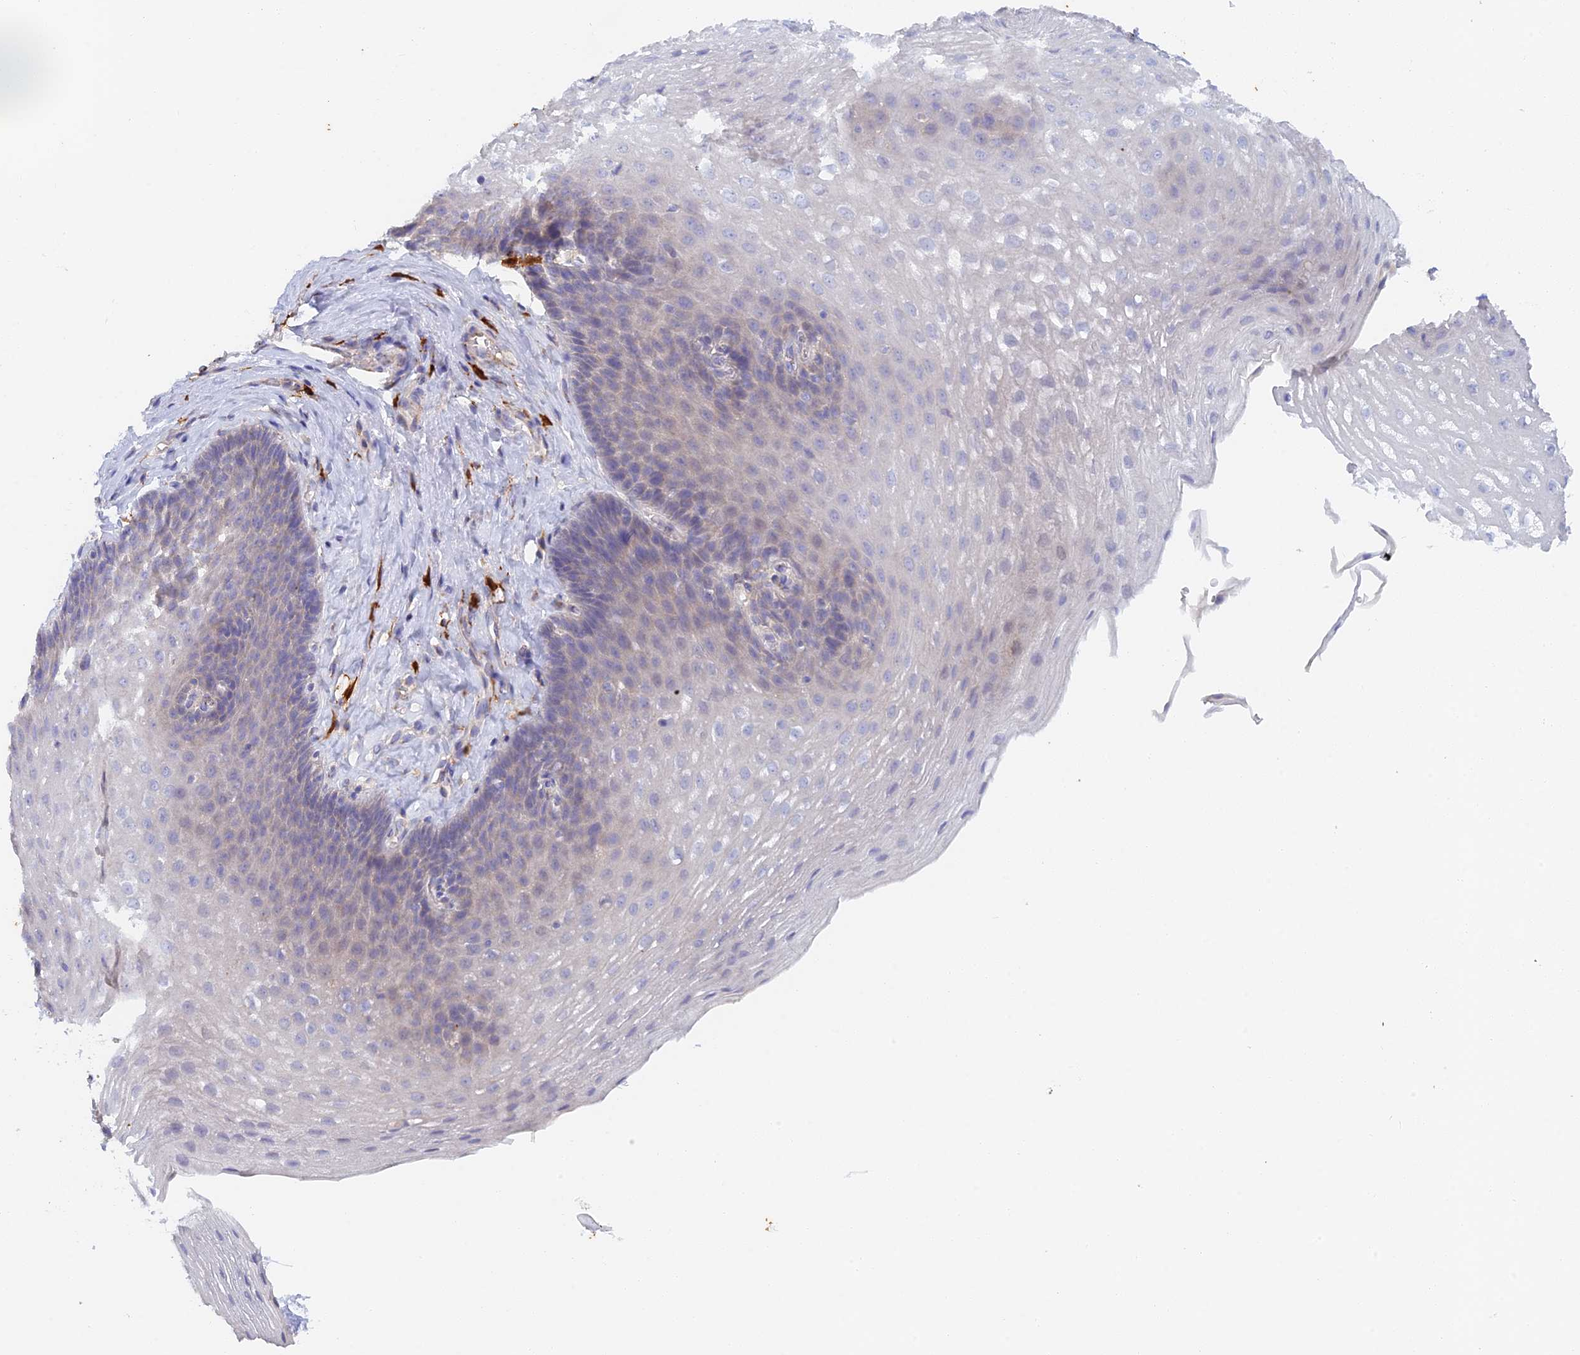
{"staining": {"intensity": "negative", "quantity": "none", "location": "none"}, "tissue": "esophagus", "cell_type": "Squamous epithelial cells", "image_type": "normal", "snomed": [{"axis": "morphology", "description": "Normal tissue, NOS"}, {"axis": "topography", "description": "Esophagus"}], "caption": "High magnification brightfield microscopy of benign esophagus stained with DAB (3,3'-diaminobenzidine) (brown) and counterstained with hematoxylin (blue): squamous epithelial cells show no significant expression.", "gene": "SLC24A3", "patient": {"sex": "female", "age": 66}}